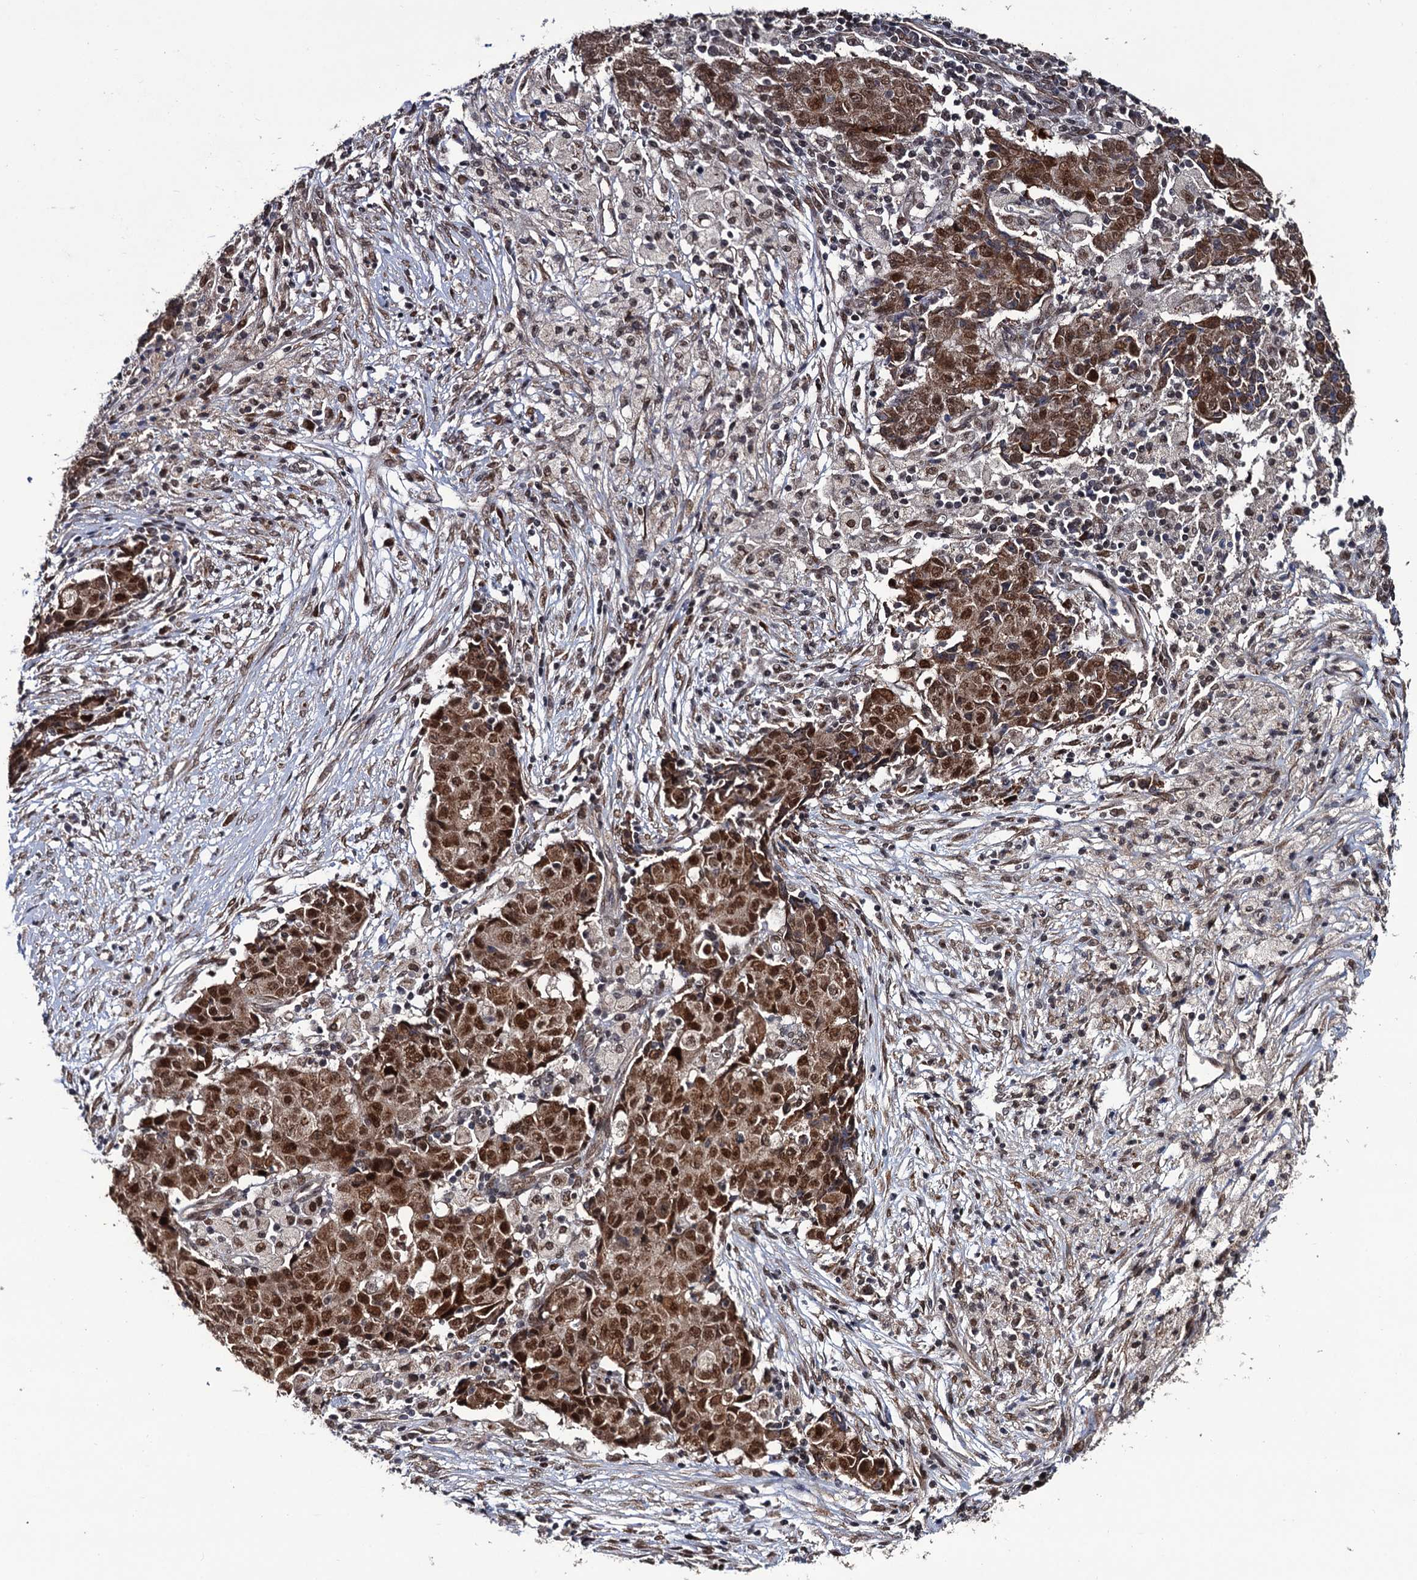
{"staining": {"intensity": "moderate", "quantity": ">75%", "location": "cytoplasmic/membranous,nuclear"}, "tissue": "ovarian cancer", "cell_type": "Tumor cells", "image_type": "cancer", "snomed": [{"axis": "morphology", "description": "Carcinoma, endometroid"}, {"axis": "topography", "description": "Ovary"}], "caption": "Brown immunohistochemical staining in ovarian endometroid carcinoma displays moderate cytoplasmic/membranous and nuclear positivity in approximately >75% of tumor cells. (DAB (3,3'-diaminobenzidine) = brown stain, brightfield microscopy at high magnification).", "gene": "LRRC63", "patient": {"sex": "female", "age": 42}}